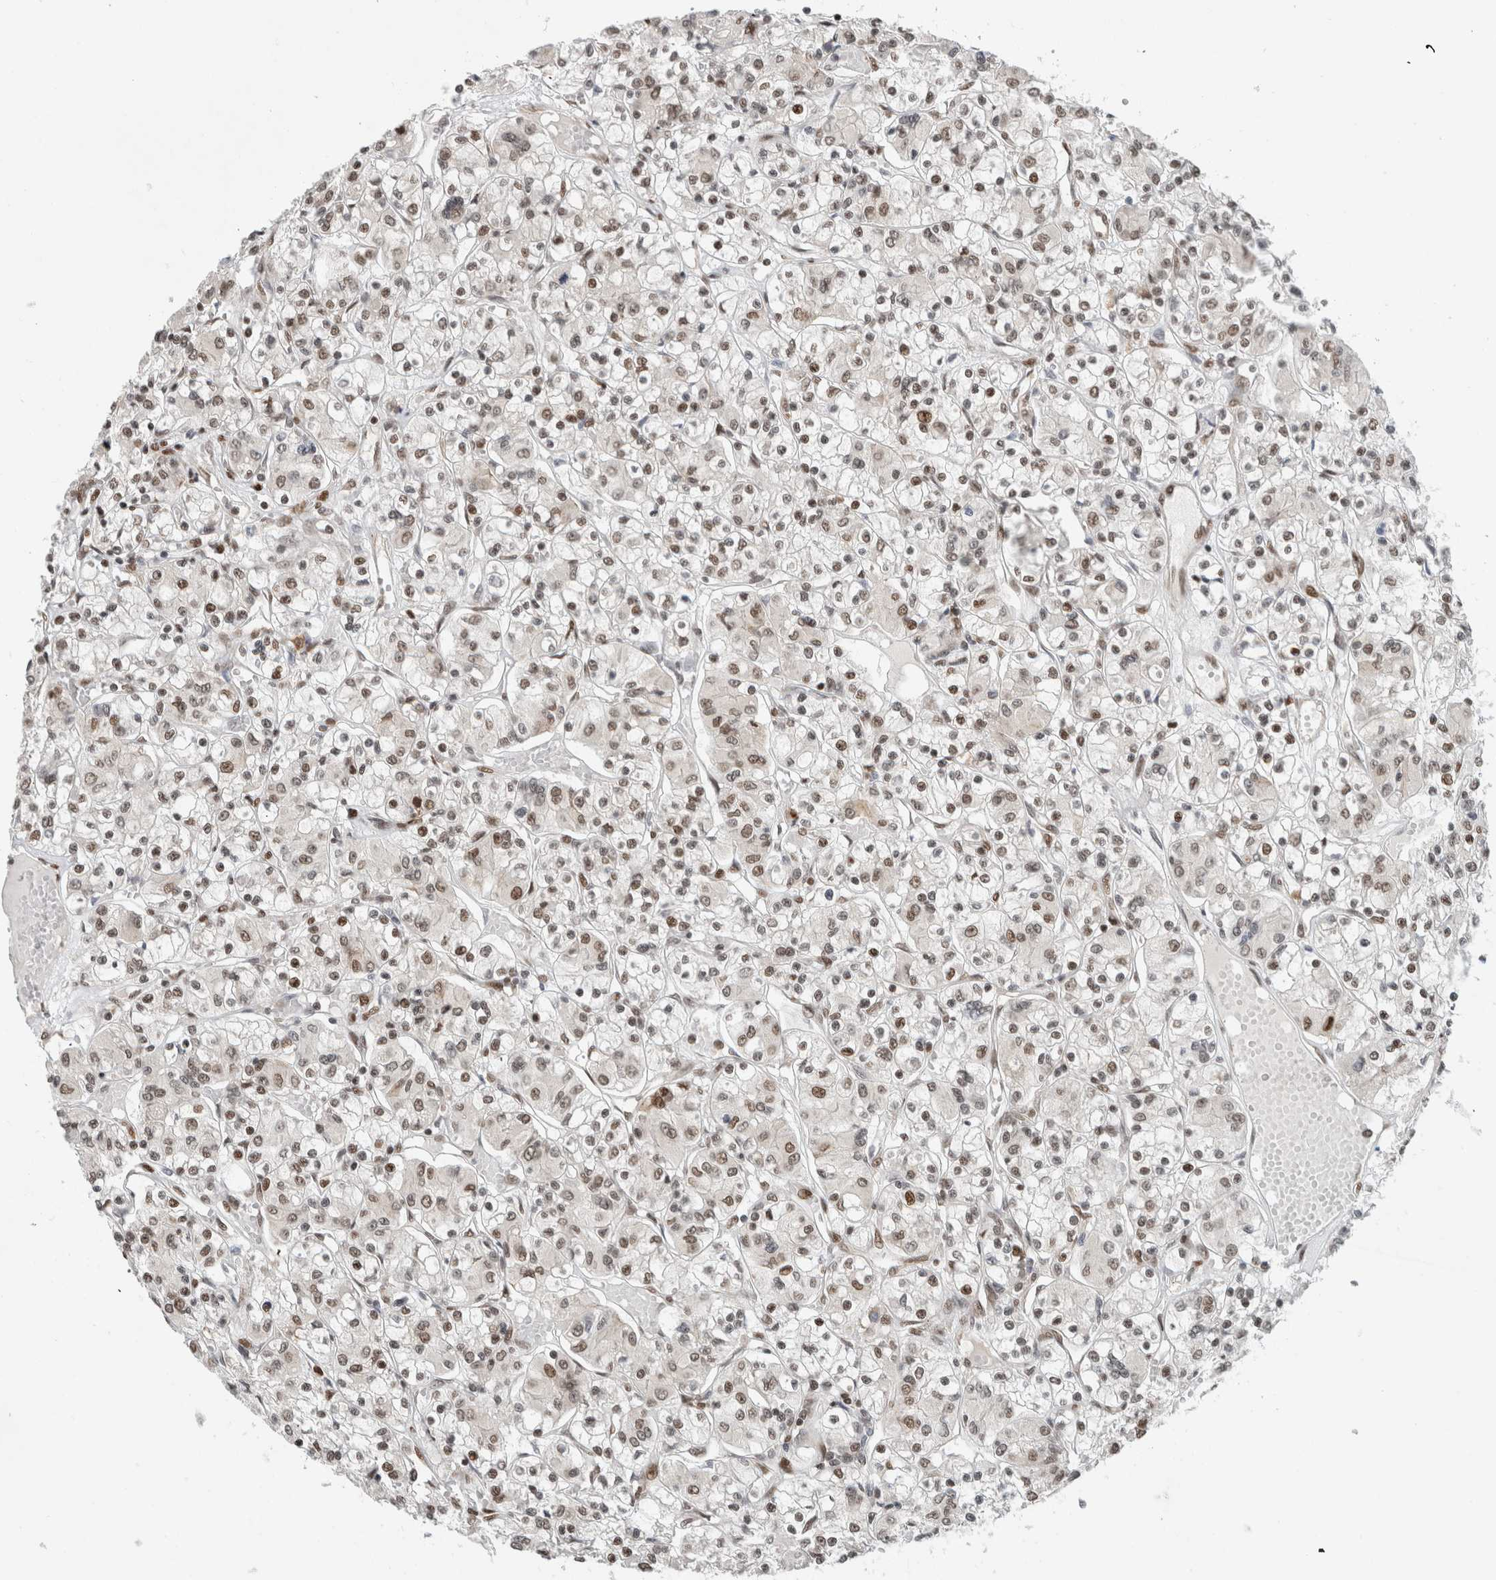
{"staining": {"intensity": "weak", "quantity": ">75%", "location": "nuclear"}, "tissue": "renal cancer", "cell_type": "Tumor cells", "image_type": "cancer", "snomed": [{"axis": "morphology", "description": "Adenocarcinoma, NOS"}, {"axis": "topography", "description": "Kidney"}], "caption": "A micrograph of human adenocarcinoma (renal) stained for a protein exhibits weak nuclear brown staining in tumor cells.", "gene": "HNRNPR", "patient": {"sex": "female", "age": 59}}